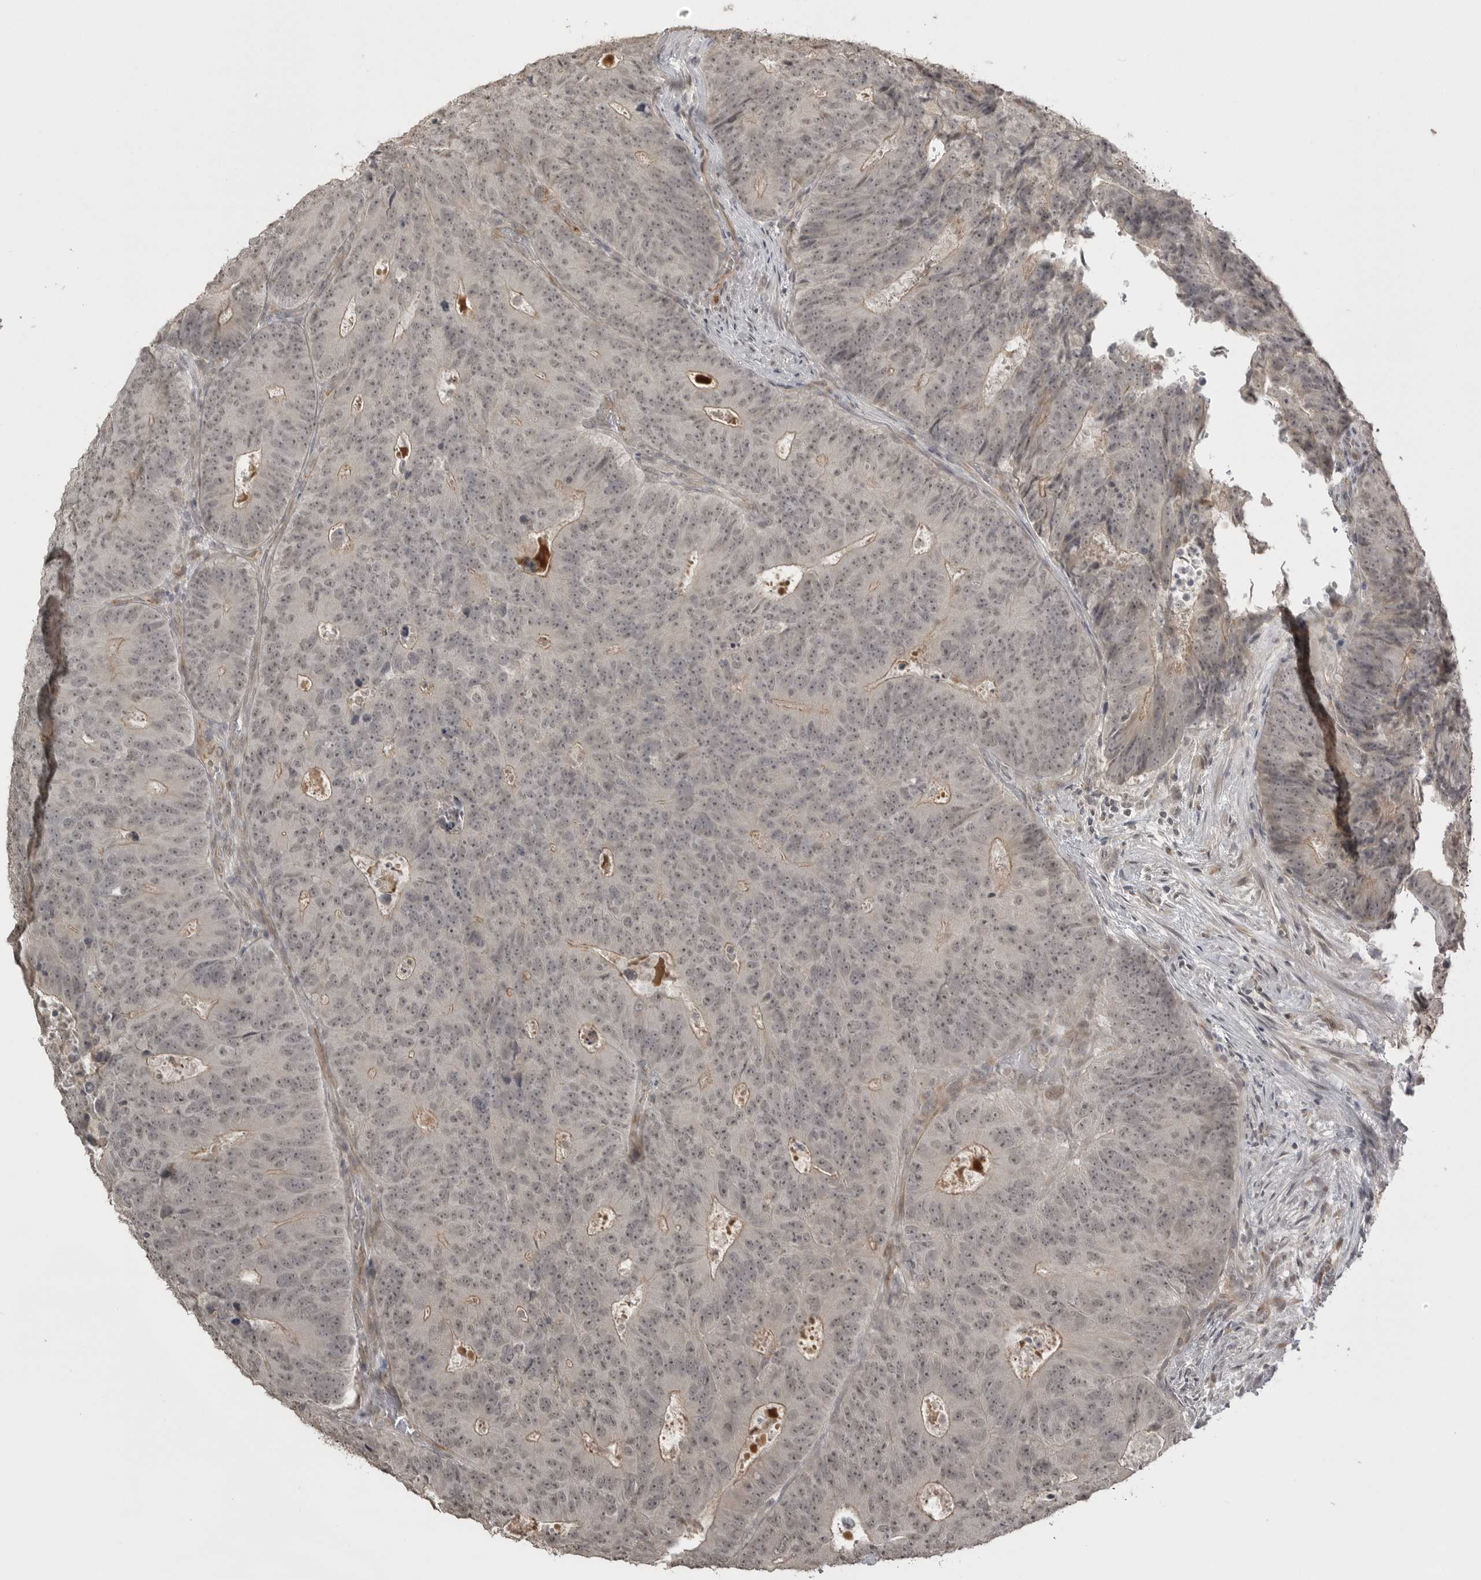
{"staining": {"intensity": "weak", "quantity": ">75%", "location": "cytoplasmic/membranous,nuclear"}, "tissue": "colorectal cancer", "cell_type": "Tumor cells", "image_type": "cancer", "snomed": [{"axis": "morphology", "description": "Adenocarcinoma, NOS"}, {"axis": "topography", "description": "Colon"}], "caption": "Protein expression analysis of human adenocarcinoma (colorectal) reveals weak cytoplasmic/membranous and nuclear staining in about >75% of tumor cells.", "gene": "SMG8", "patient": {"sex": "male", "age": 87}}